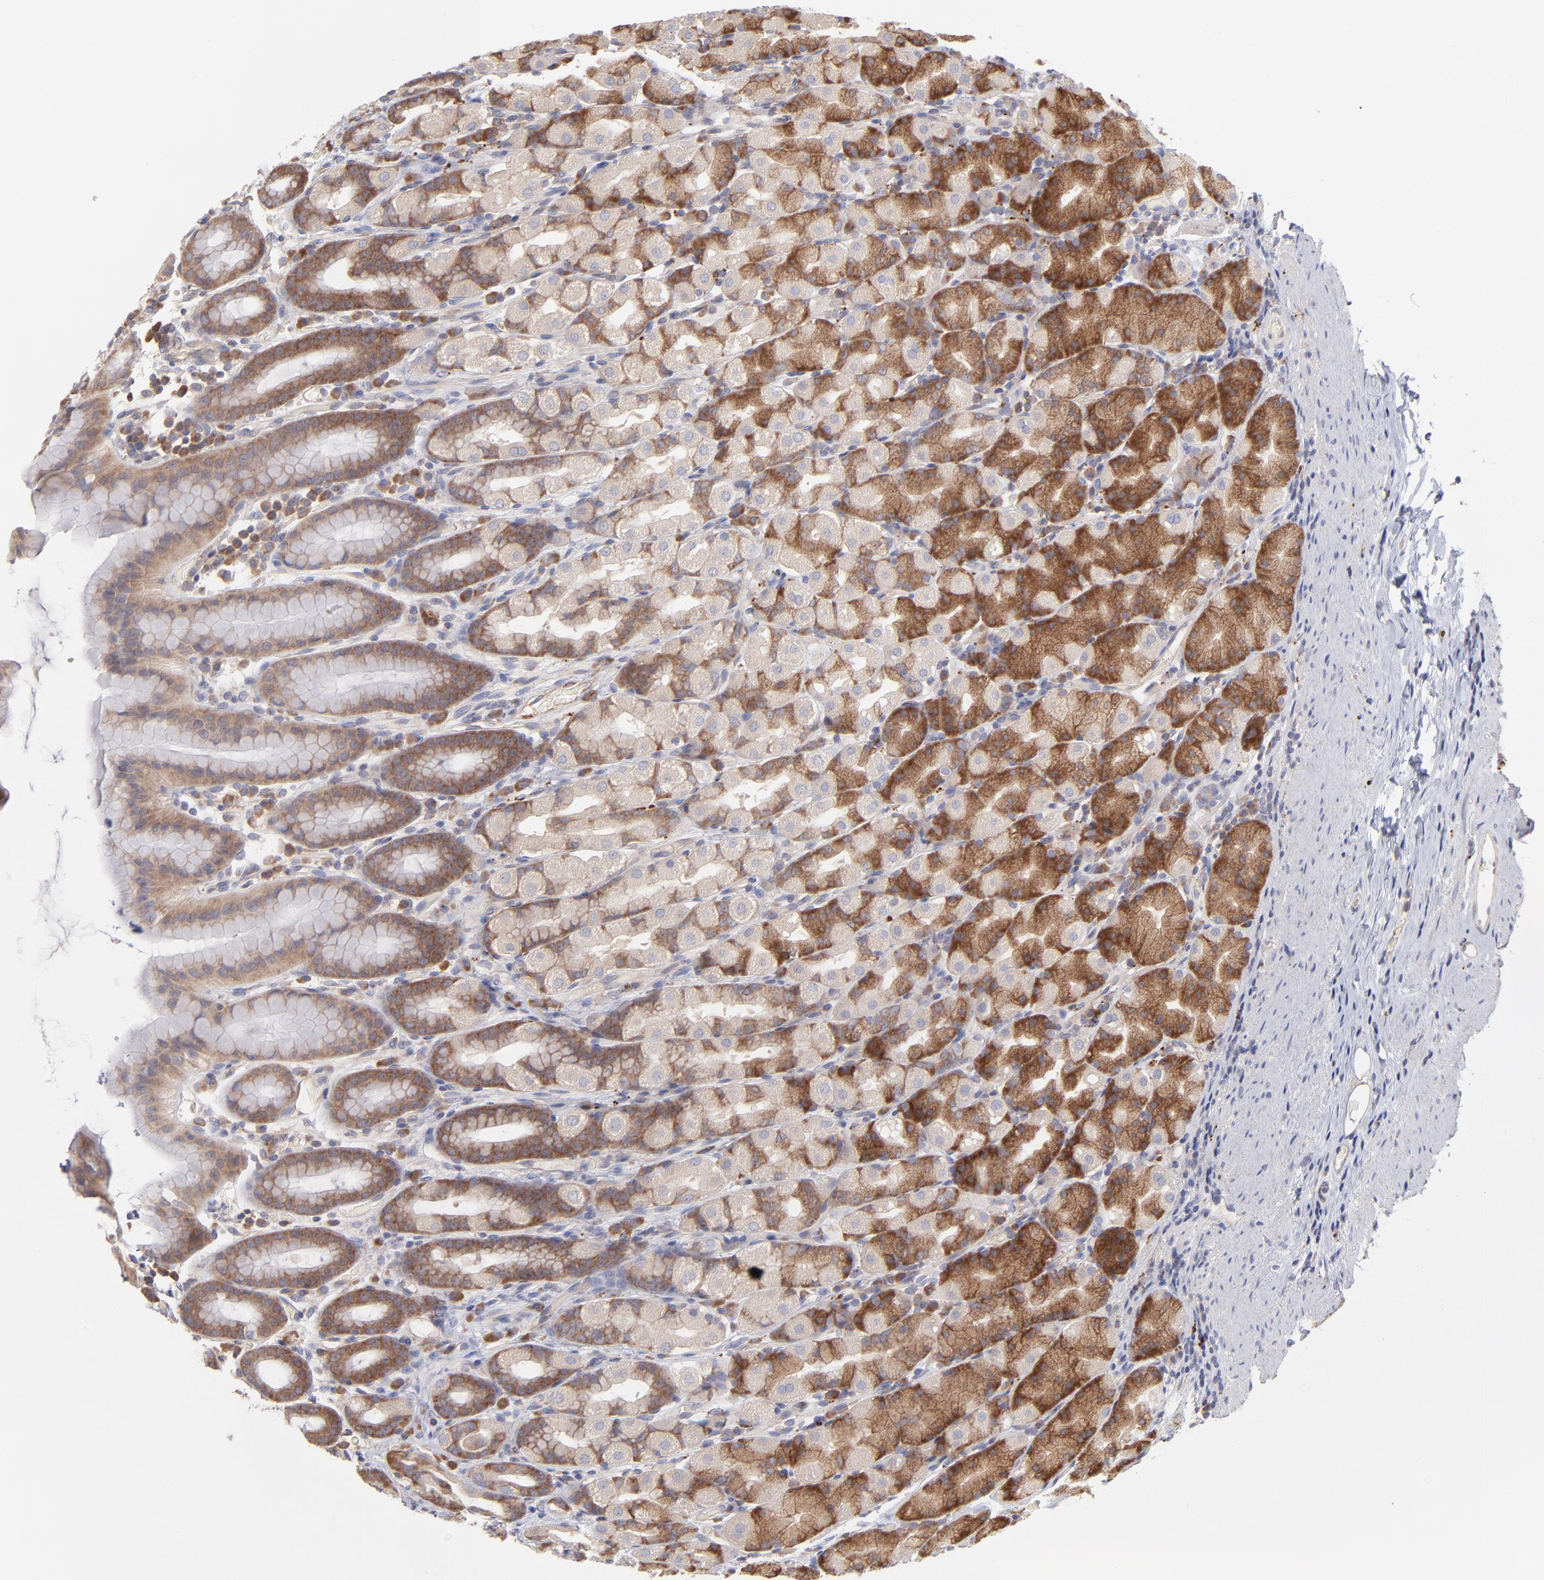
{"staining": {"intensity": "moderate", "quantity": "25%-75%", "location": "cytoplasmic/membranous"}, "tissue": "stomach", "cell_type": "Glandular cells", "image_type": "normal", "snomed": [{"axis": "morphology", "description": "Normal tissue, NOS"}, {"axis": "topography", "description": "Stomach, upper"}], "caption": "The photomicrograph demonstrates a brown stain indicating the presence of a protein in the cytoplasmic/membranous of glandular cells in stomach.", "gene": "RPLP0", "patient": {"sex": "male", "age": 68}}